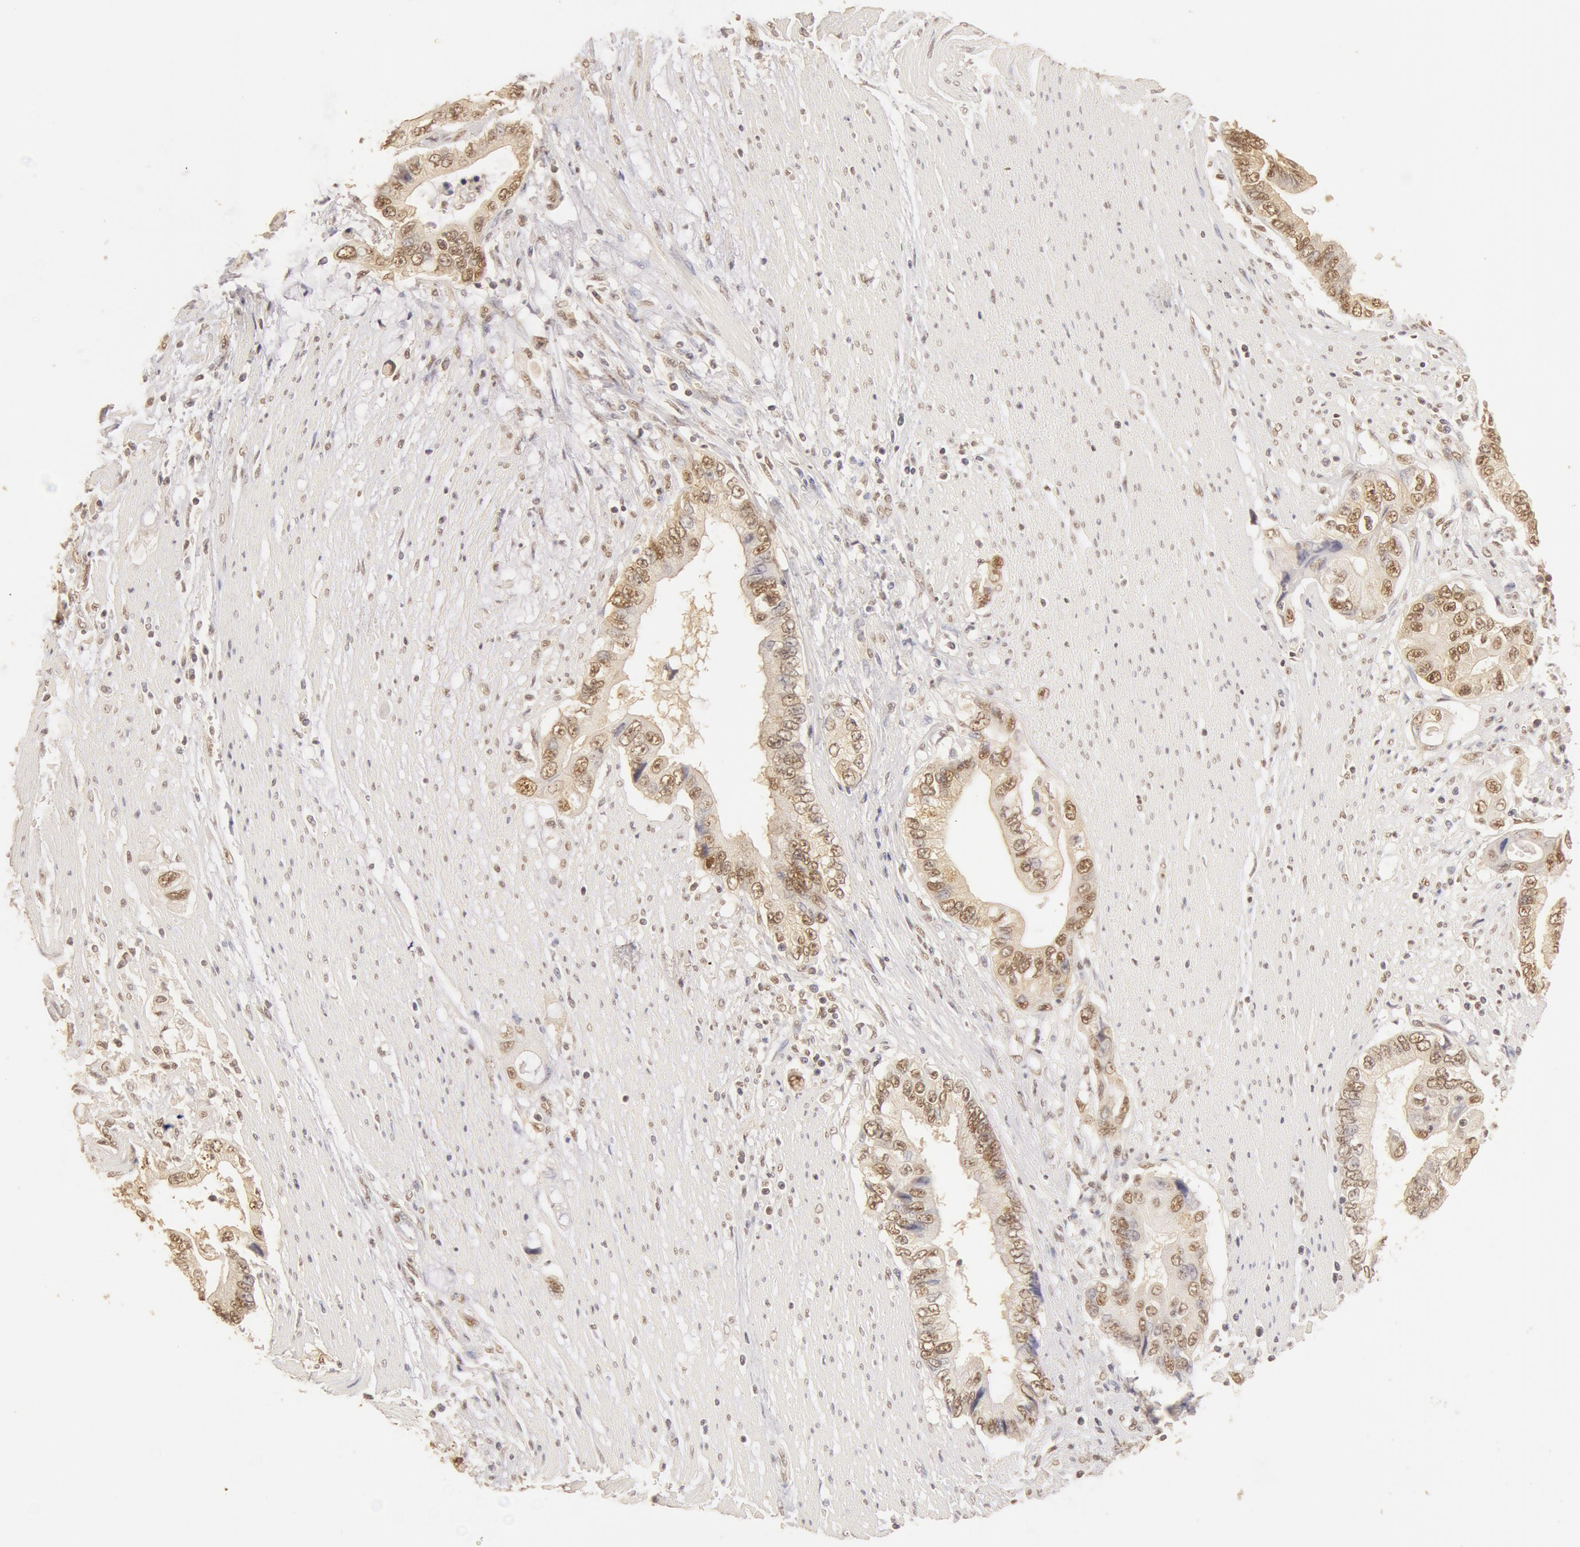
{"staining": {"intensity": "moderate", "quantity": ">75%", "location": "cytoplasmic/membranous,nuclear"}, "tissue": "pancreatic cancer", "cell_type": "Tumor cells", "image_type": "cancer", "snomed": [{"axis": "morphology", "description": "Adenocarcinoma, NOS"}, {"axis": "topography", "description": "Pancreas"}, {"axis": "topography", "description": "Stomach, upper"}], "caption": "Protein analysis of pancreatic cancer tissue shows moderate cytoplasmic/membranous and nuclear positivity in about >75% of tumor cells.", "gene": "SNRNP70", "patient": {"sex": "male", "age": 77}}